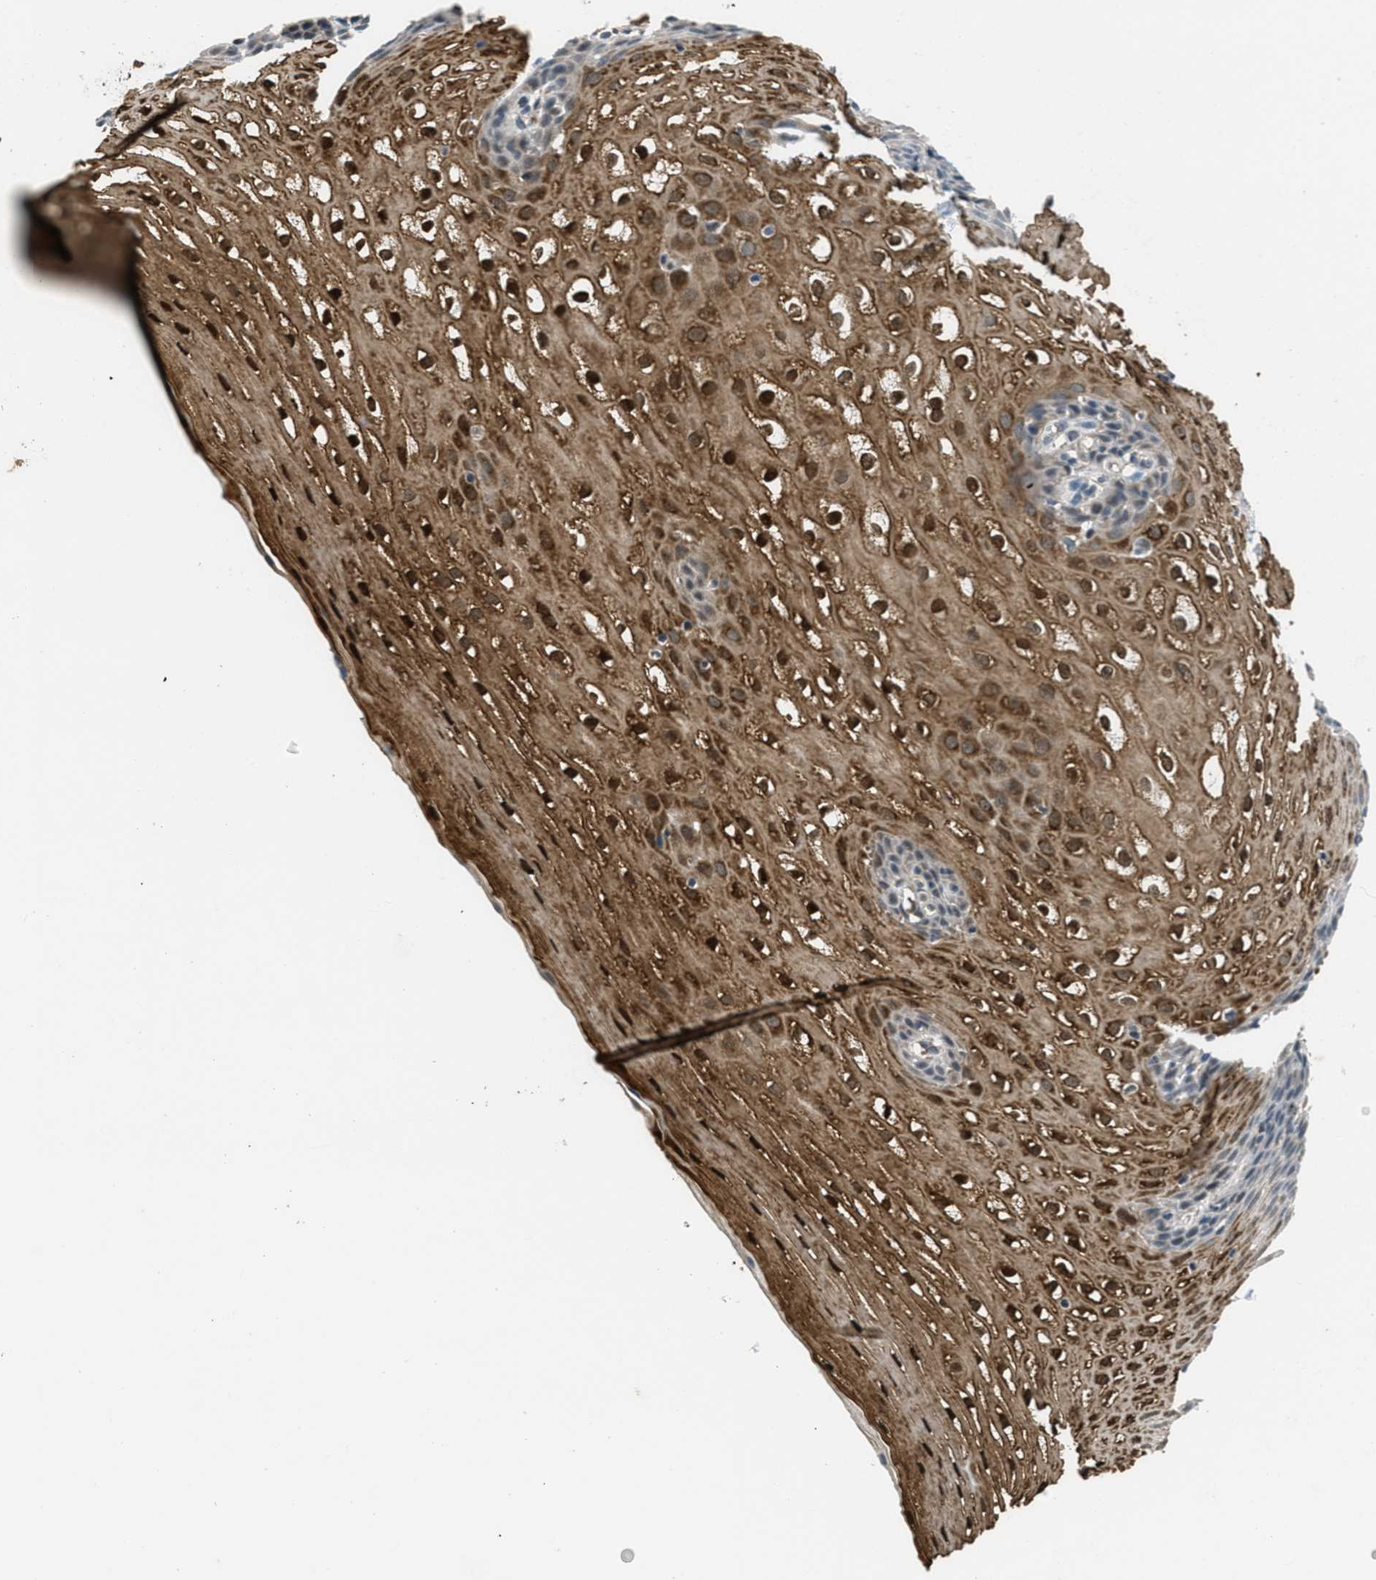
{"staining": {"intensity": "moderate", "quantity": ">75%", "location": "cytoplasmic/membranous,nuclear"}, "tissue": "esophagus", "cell_type": "Squamous epithelial cells", "image_type": "normal", "snomed": [{"axis": "morphology", "description": "Normal tissue, NOS"}, {"axis": "topography", "description": "Esophagus"}], "caption": "Squamous epithelial cells show medium levels of moderate cytoplasmic/membranous,nuclear positivity in approximately >75% of cells in benign esophagus.", "gene": "NAT1", "patient": {"sex": "male", "age": 48}}